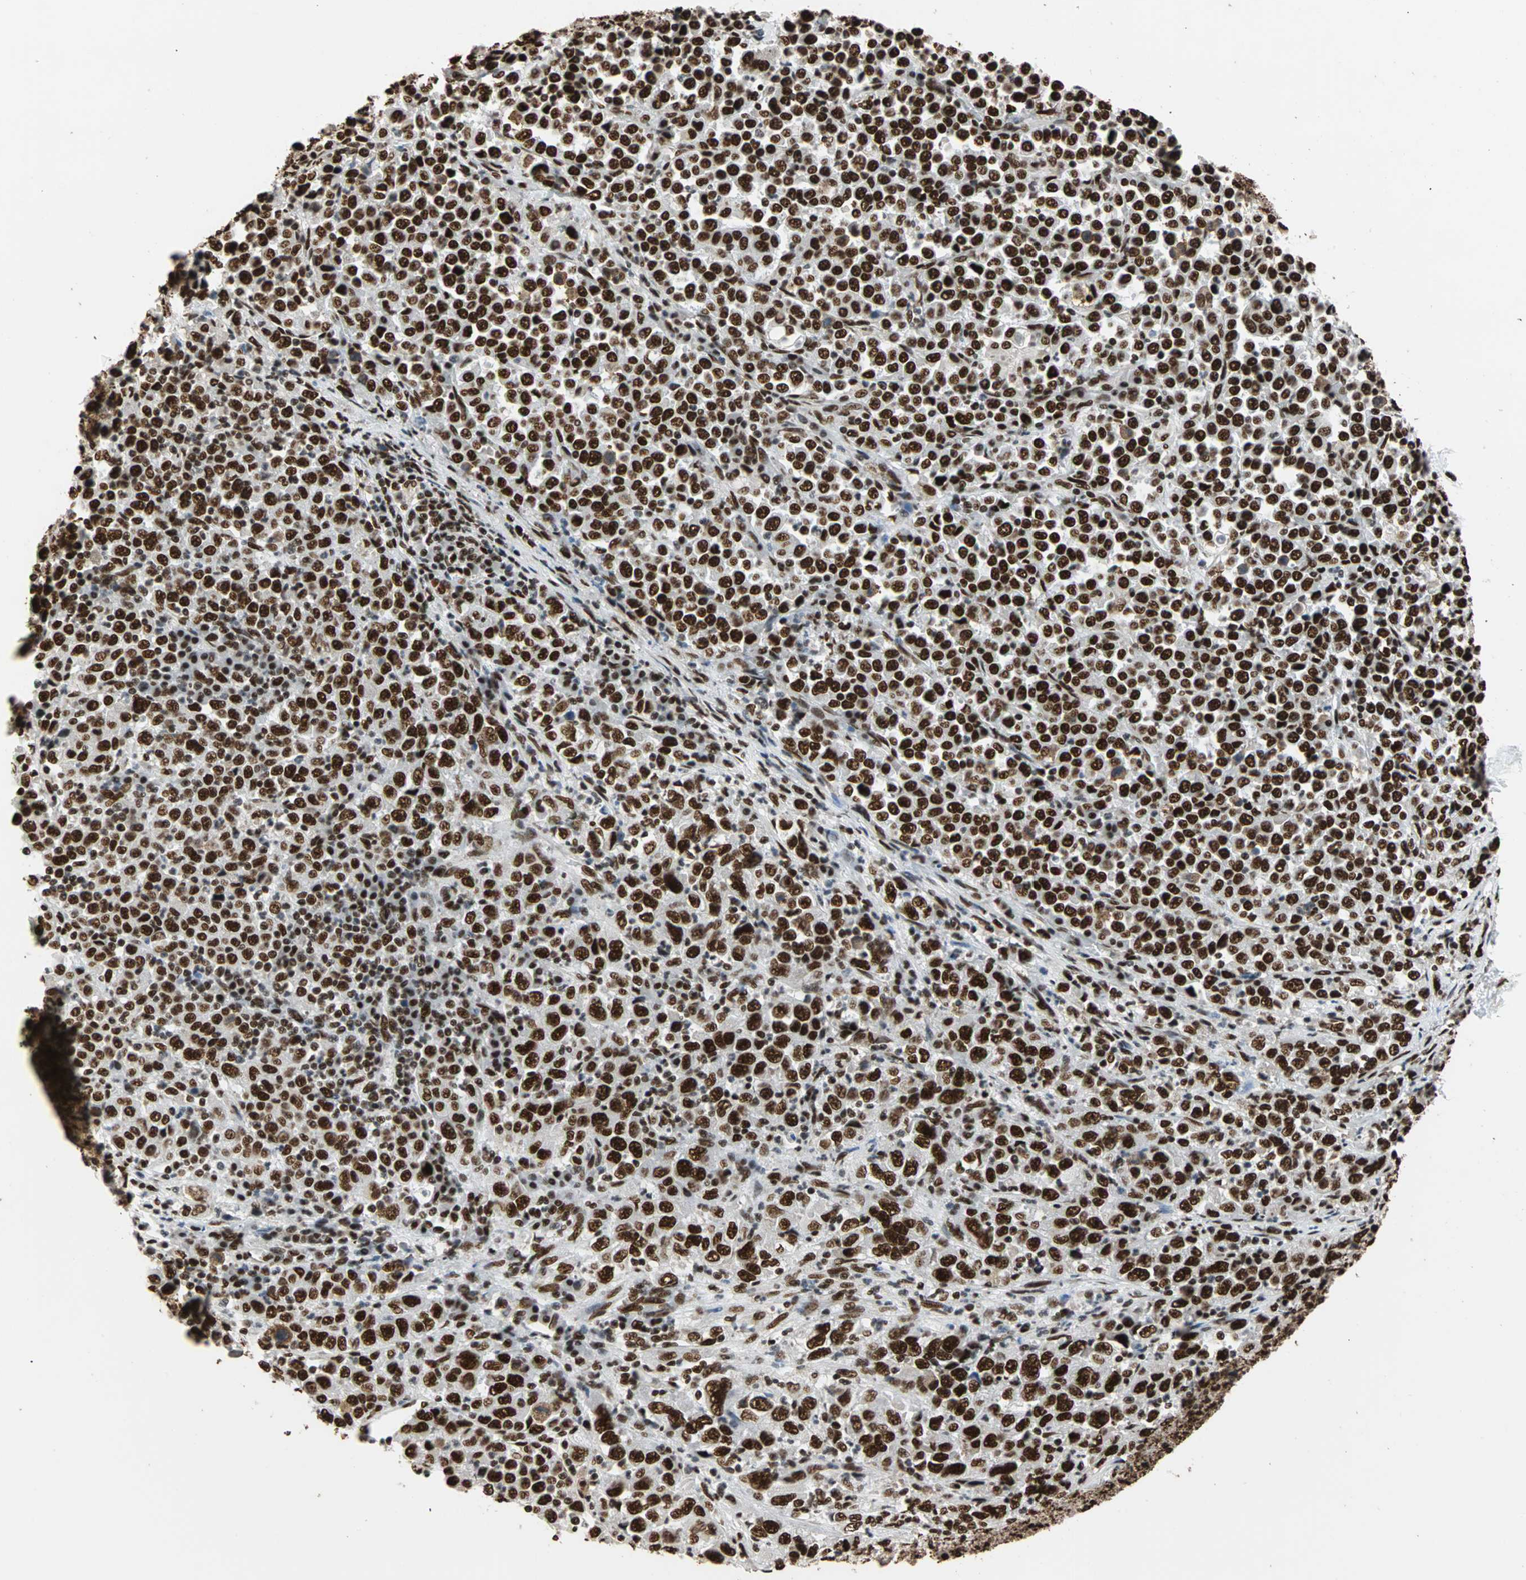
{"staining": {"intensity": "strong", "quantity": ">75%", "location": "nuclear"}, "tissue": "stomach cancer", "cell_type": "Tumor cells", "image_type": "cancer", "snomed": [{"axis": "morphology", "description": "Normal tissue, NOS"}, {"axis": "morphology", "description": "Adenocarcinoma, NOS"}, {"axis": "topography", "description": "Stomach, upper"}, {"axis": "topography", "description": "Stomach"}], "caption": "A photomicrograph showing strong nuclear staining in approximately >75% of tumor cells in adenocarcinoma (stomach), as visualized by brown immunohistochemical staining.", "gene": "ILF2", "patient": {"sex": "male", "age": 59}}